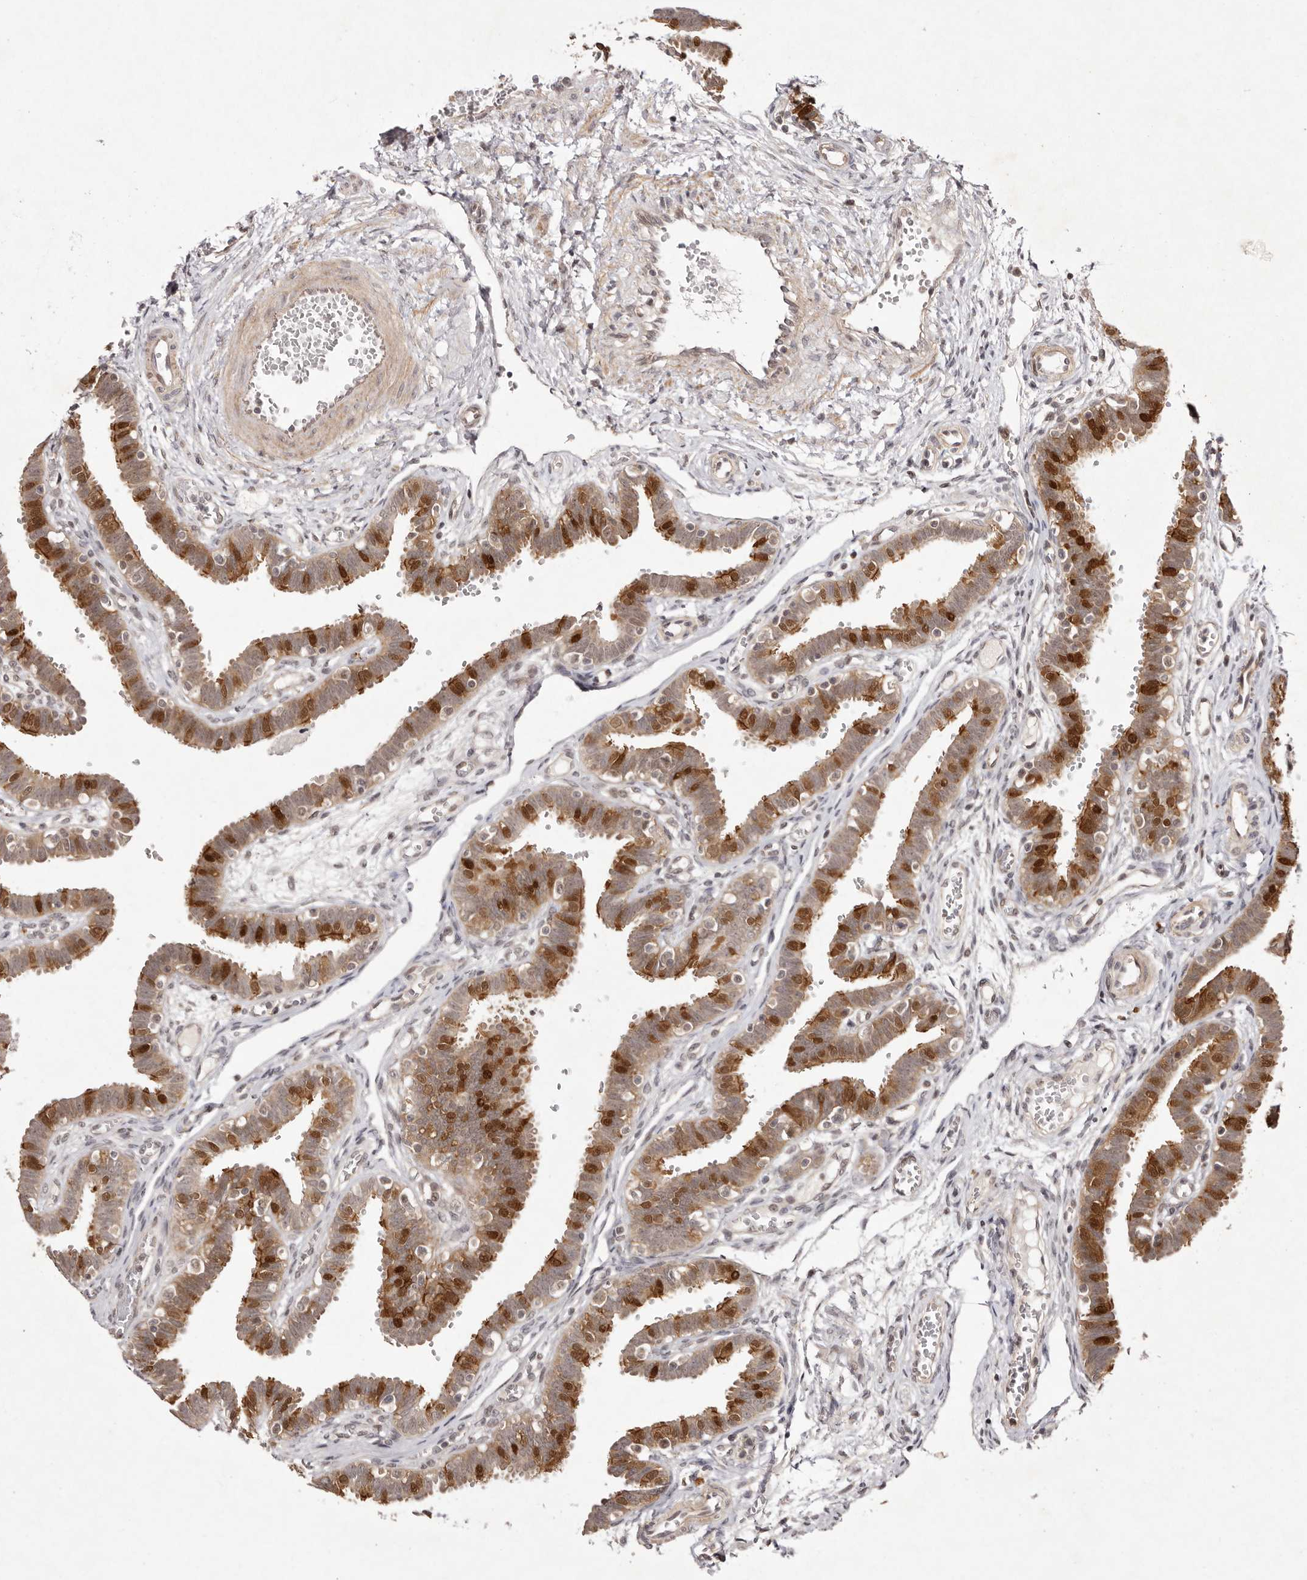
{"staining": {"intensity": "strong", "quantity": ">75%", "location": "cytoplasmic/membranous,nuclear"}, "tissue": "fallopian tube", "cell_type": "Glandular cells", "image_type": "normal", "snomed": [{"axis": "morphology", "description": "Normal tissue, NOS"}, {"axis": "topography", "description": "Fallopian tube"}, {"axis": "topography", "description": "Placenta"}], "caption": "Unremarkable fallopian tube shows strong cytoplasmic/membranous,nuclear positivity in approximately >75% of glandular cells.", "gene": "BUD31", "patient": {"sex": "female", "age": 32}}